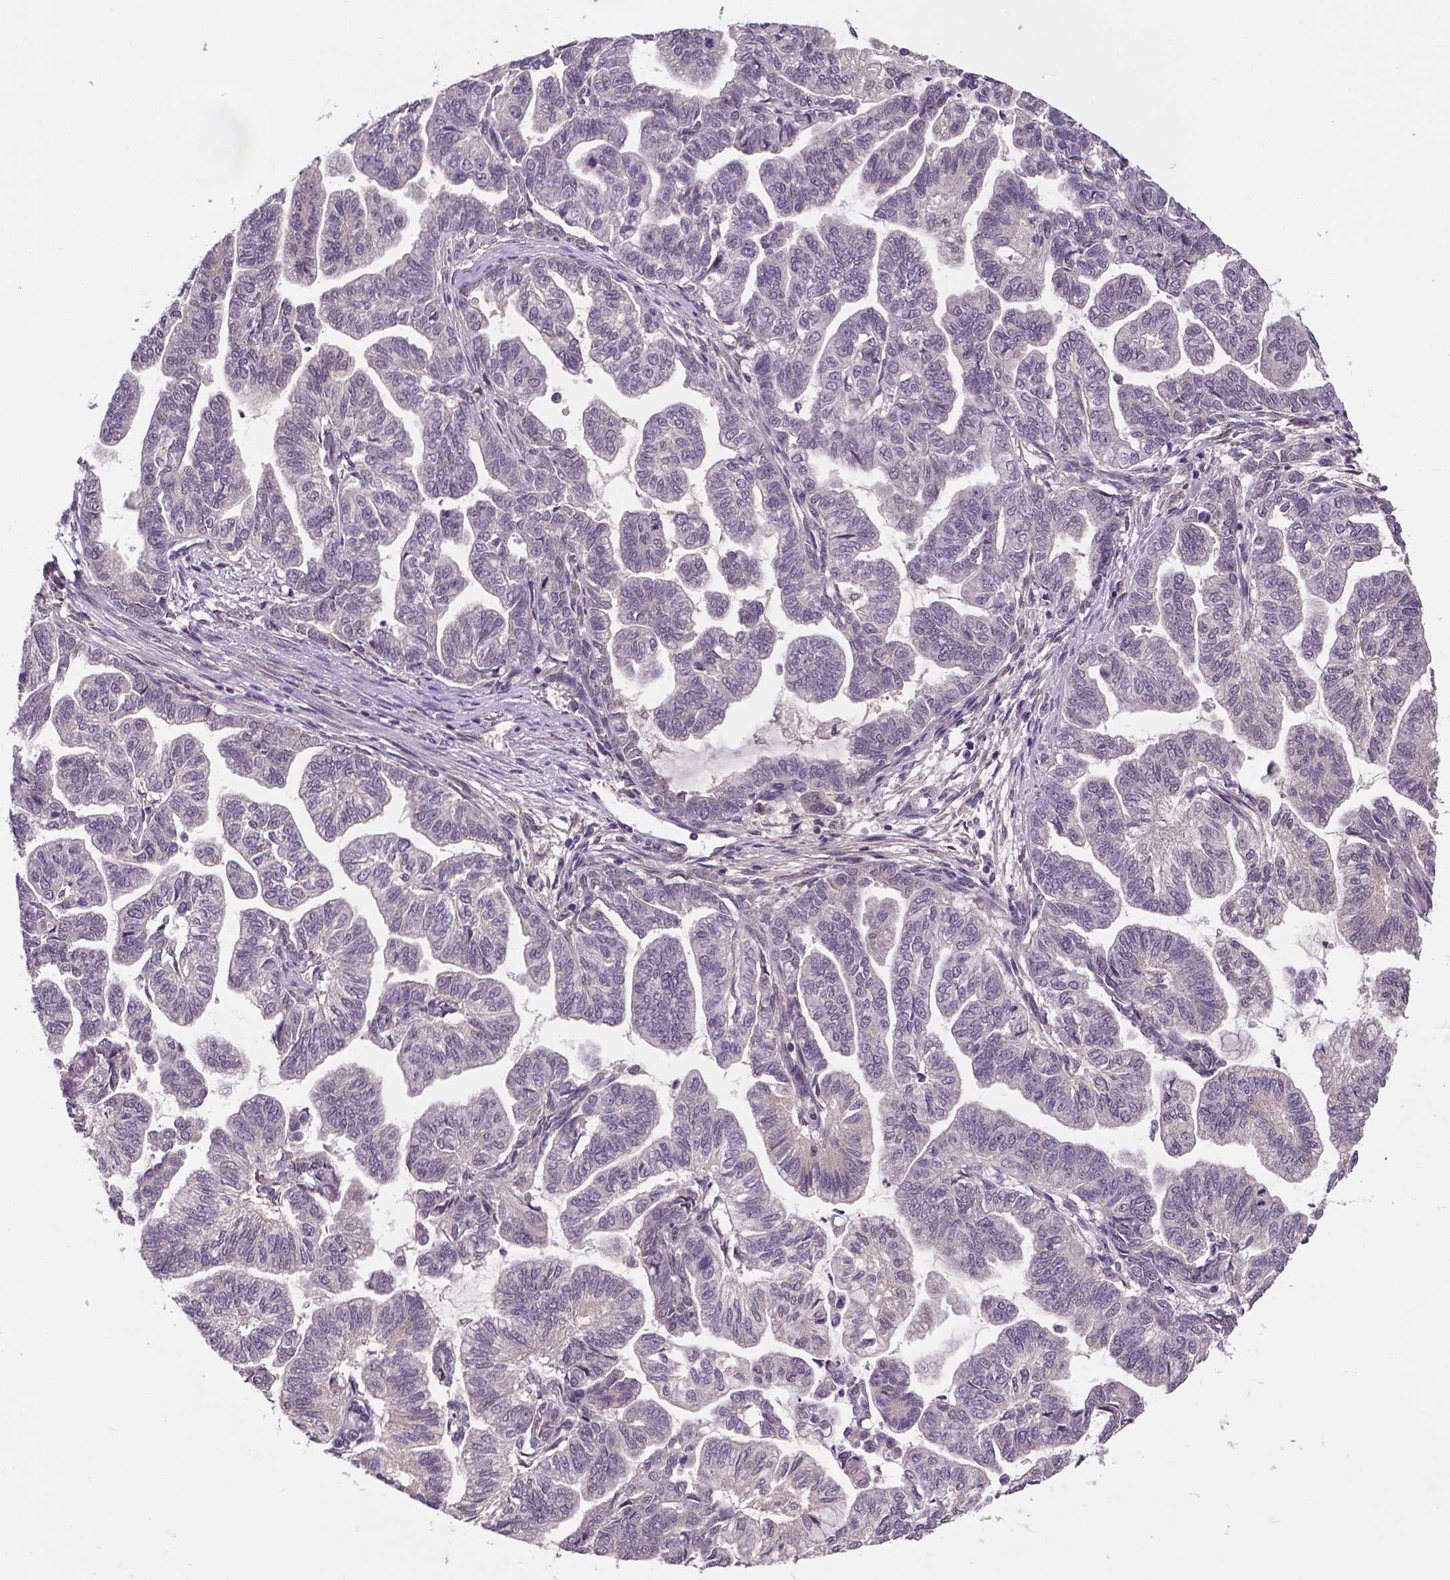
{"staining": {"intensity": "negative", "quantity": "none", "location": "none"}, "tissue": "stomach cancer", "cell_type": "Tumor cells", "image_type": "cancer", "snomed": [{"axis": "morphology", "description": "Adenocarcinoma, NOS"}, {"axis": "topography", "description": "Stomach"}], "caption": "The micrograph reveals no significant staining in tumor cells of stomach adenocarcinoma.", "gene": "GPR63", "patient": {"sex": "male", "age": 83}}